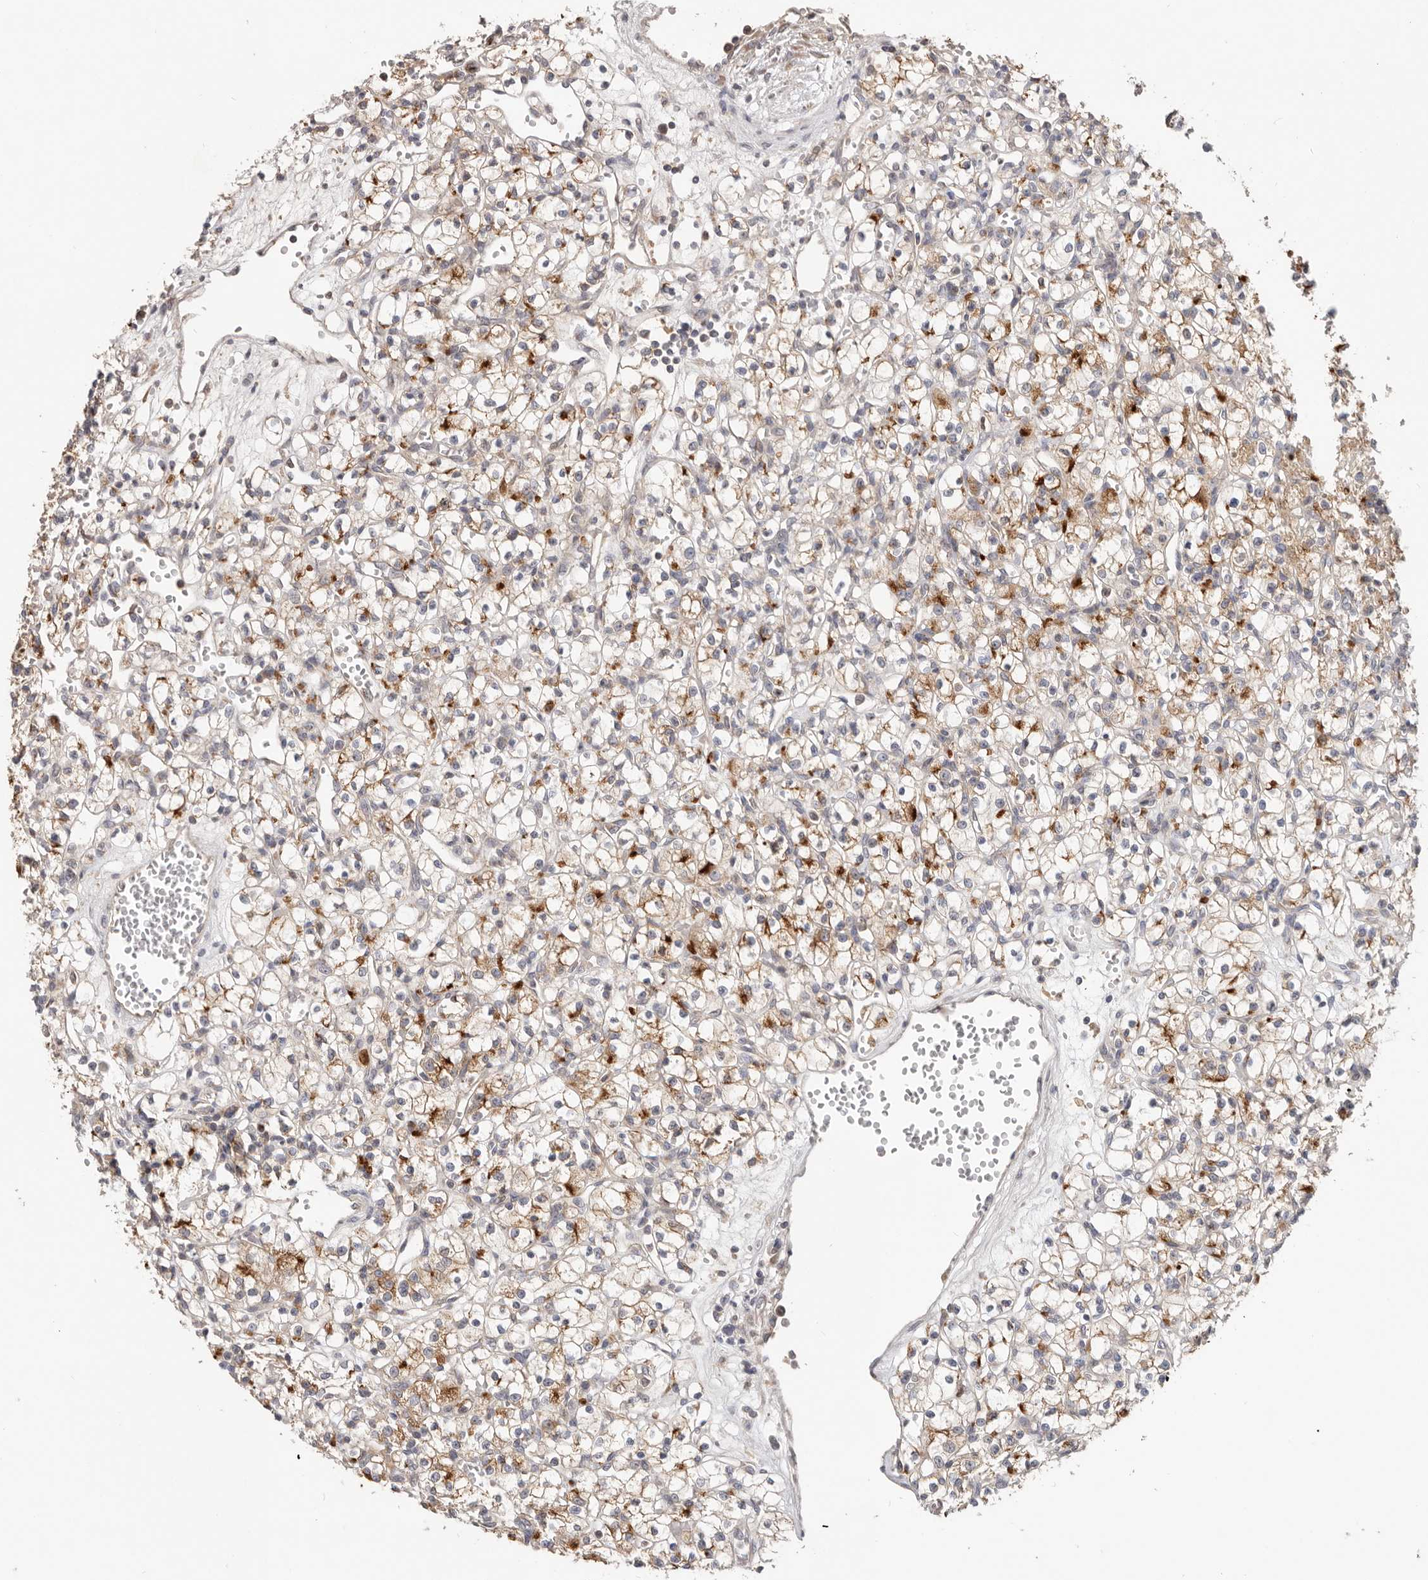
{"staining": {"intensity": "moderate", "quantity": ">75%", "location": "cytoplasmic/membranous"}, "tissue": "renal cancer", "cell_type": "Tumor cells", "image_type": "cancer", "snomed": [{"axis": "morphology", "description": "Adenocarcinoma, NOS"}, {"axis": "topography", "description": "Kidney"}], "caption": "The histopathology image shows staining of renal cancer (adenocarcinoma), revealing moderate cytoplasmic/membranous protein expression (brown color) within tumor cells. (DAB IHC, brown staining for protein, blue staining for nuclei).", "gene": "LRP6", "patient": {"sex": "female", "age": 59}}